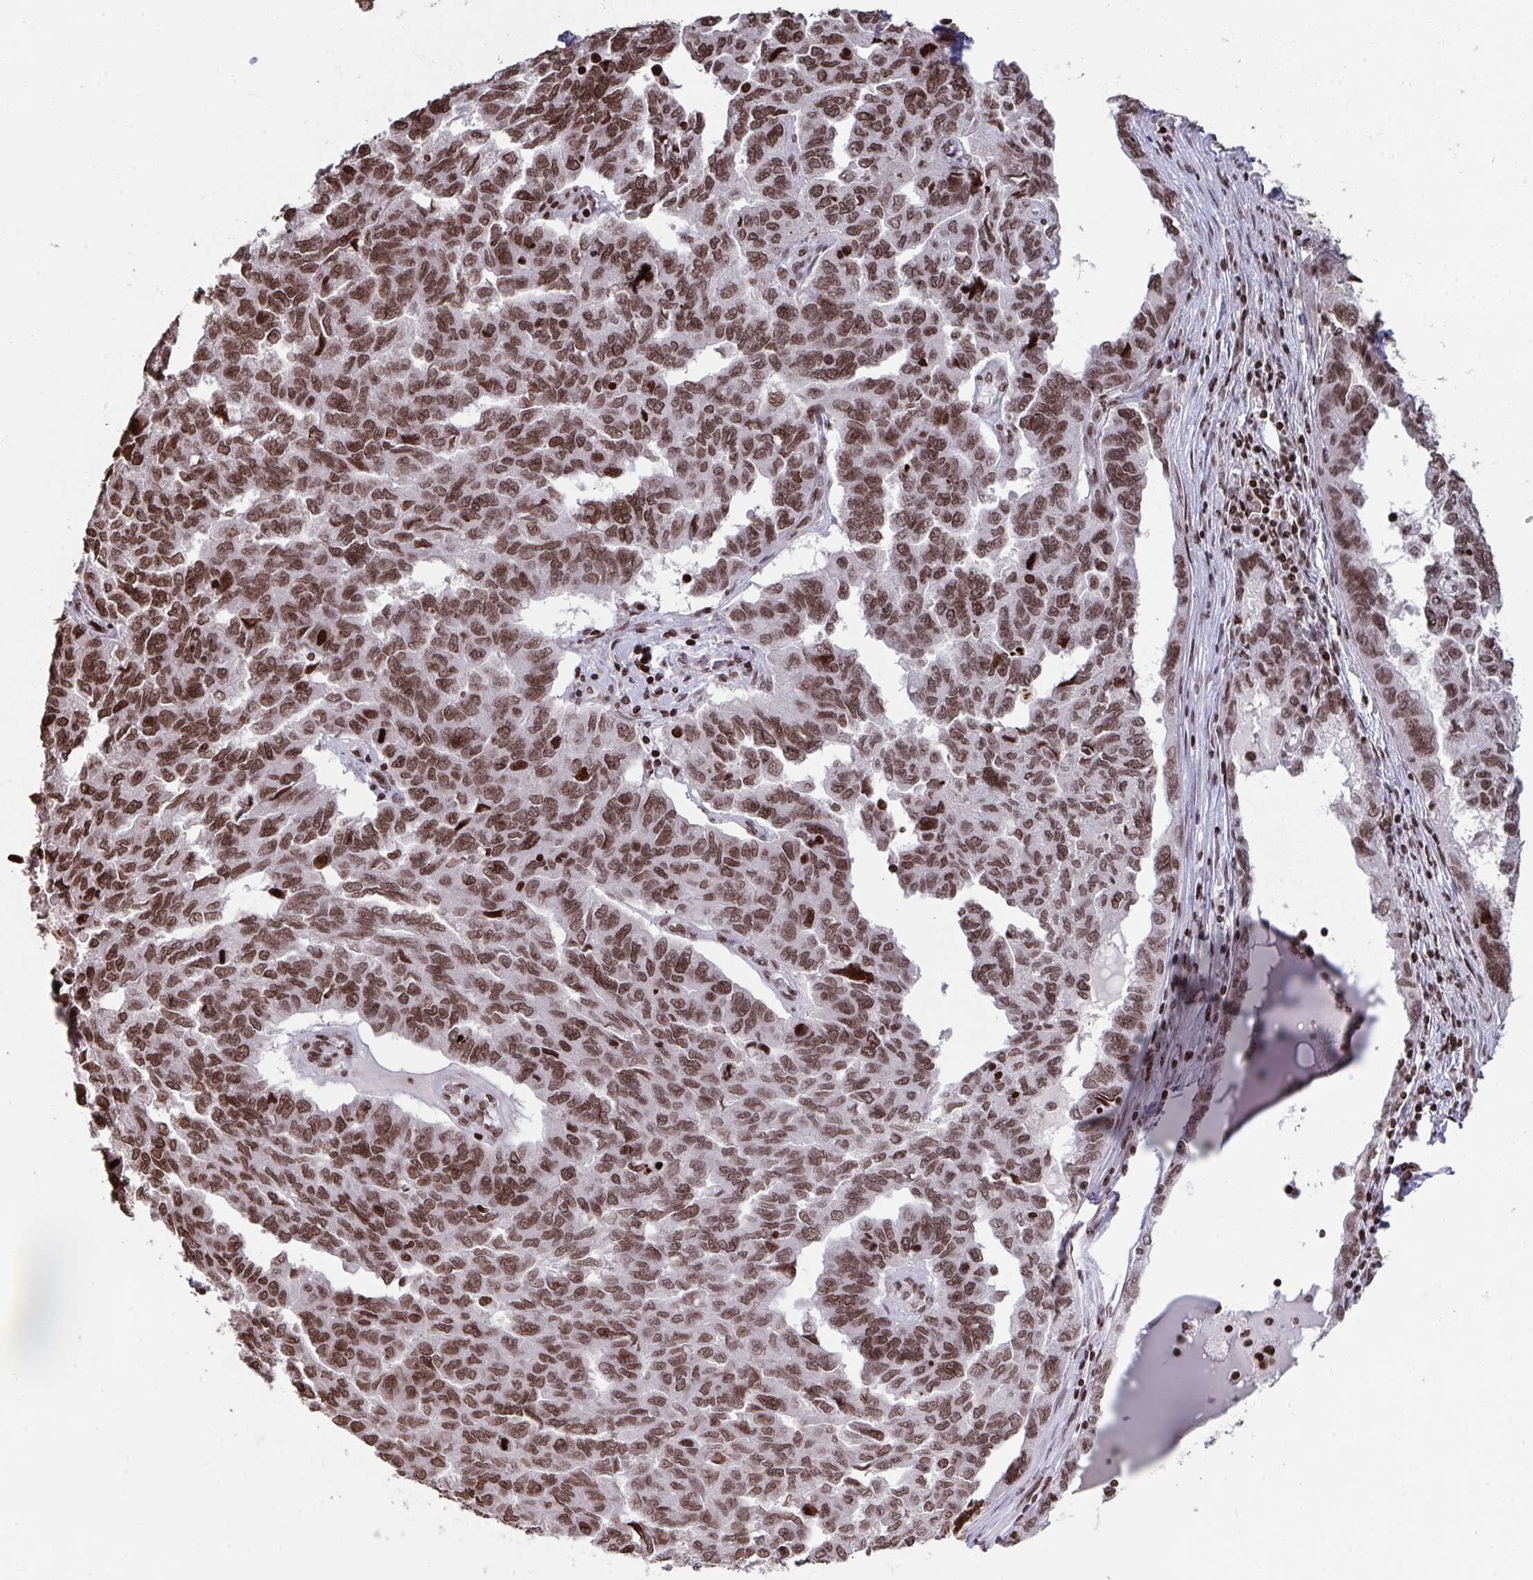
{"staining": {"intensity": "moderate", "quantity": ">75%", "location": "nuclear"}, "tissue": "ovarian cancer", "cell_type": "Tumor cells", "image_type": "cancer", "snomed": [{"axis": "morphology", "description": "Cystadenocarcinoma, serous, NOS"}, {"axis": "topography", "description": "Ovary"}], "caption": "Immunohistochemistry photomicrograph of ovarian cancer stained for a protein (brown), which exhibits medium levels of moderate nuclear staining in approximately >75% of tumor cells.", "gene": "NIP7", "patient": {"sex": "female", "age": 64}}